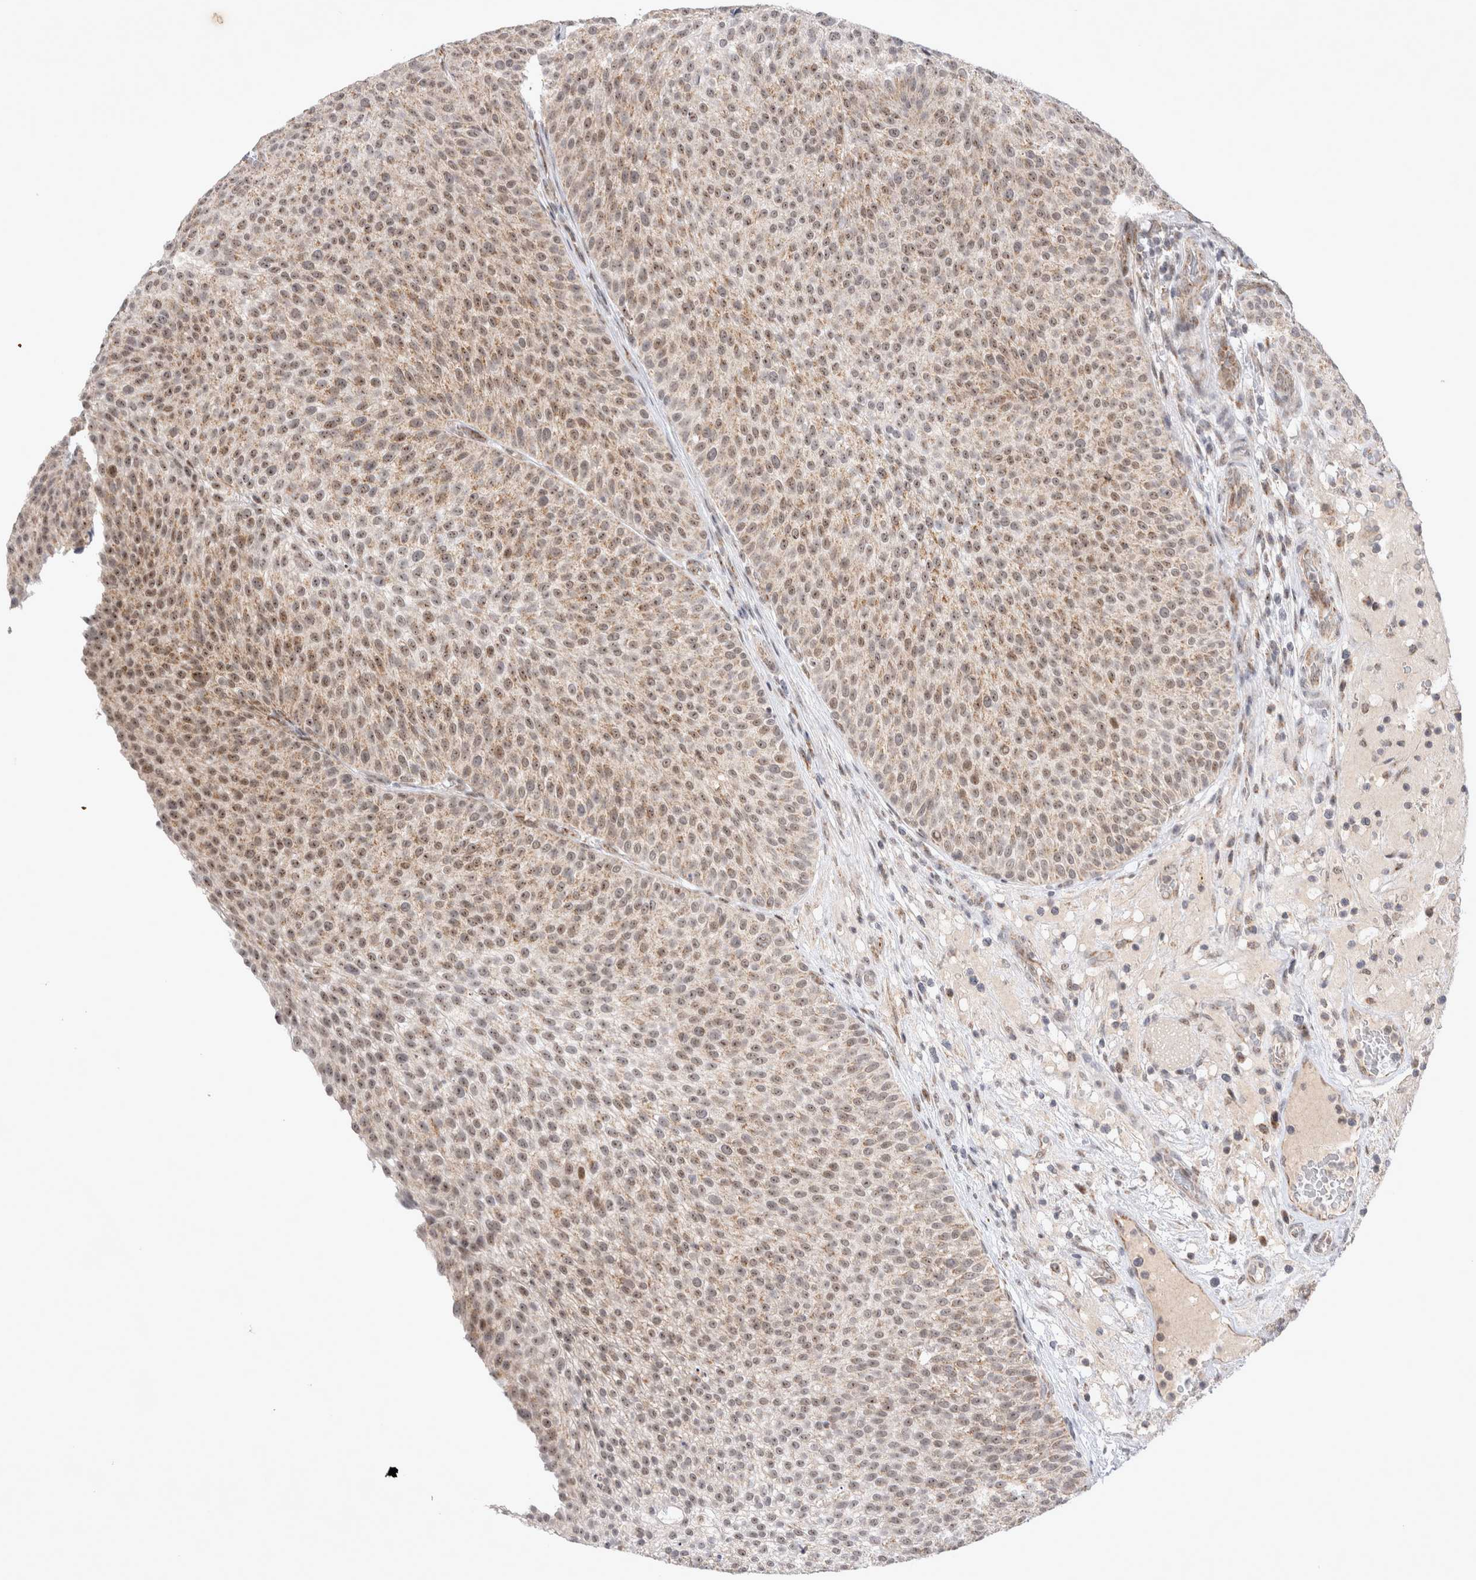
{"staining": {"intensity": "moderate", "quantity": ">75%", "location": "cytoplasmic/membranous,nuclear"}, "tissue": "urothelial cancer", "cell_type": "Tumor cells", "image_type": "cancer", "snomed": [{"axis": "morphology", "description": "Normal tissue, NOS"}, {"axis": "morphology", "description": "Urothelial carcinoma, Low grade"}, {"axis": "topography", "description": "Smooth muscle"}, {"axis": "topography", "description": "Urinary bladder"}], "caption": "The photomicrograph shows immunohistochemical staining of urothelial cancer. There is moderate cytoplasmic/membranous and nuclear positivity is present in approximately >75% of tumor cells. (Brightfield microscopy of DAB IHC at high magnification).", "gene": "MRPL37", "patient": {"sex": "male", "age": 60}}